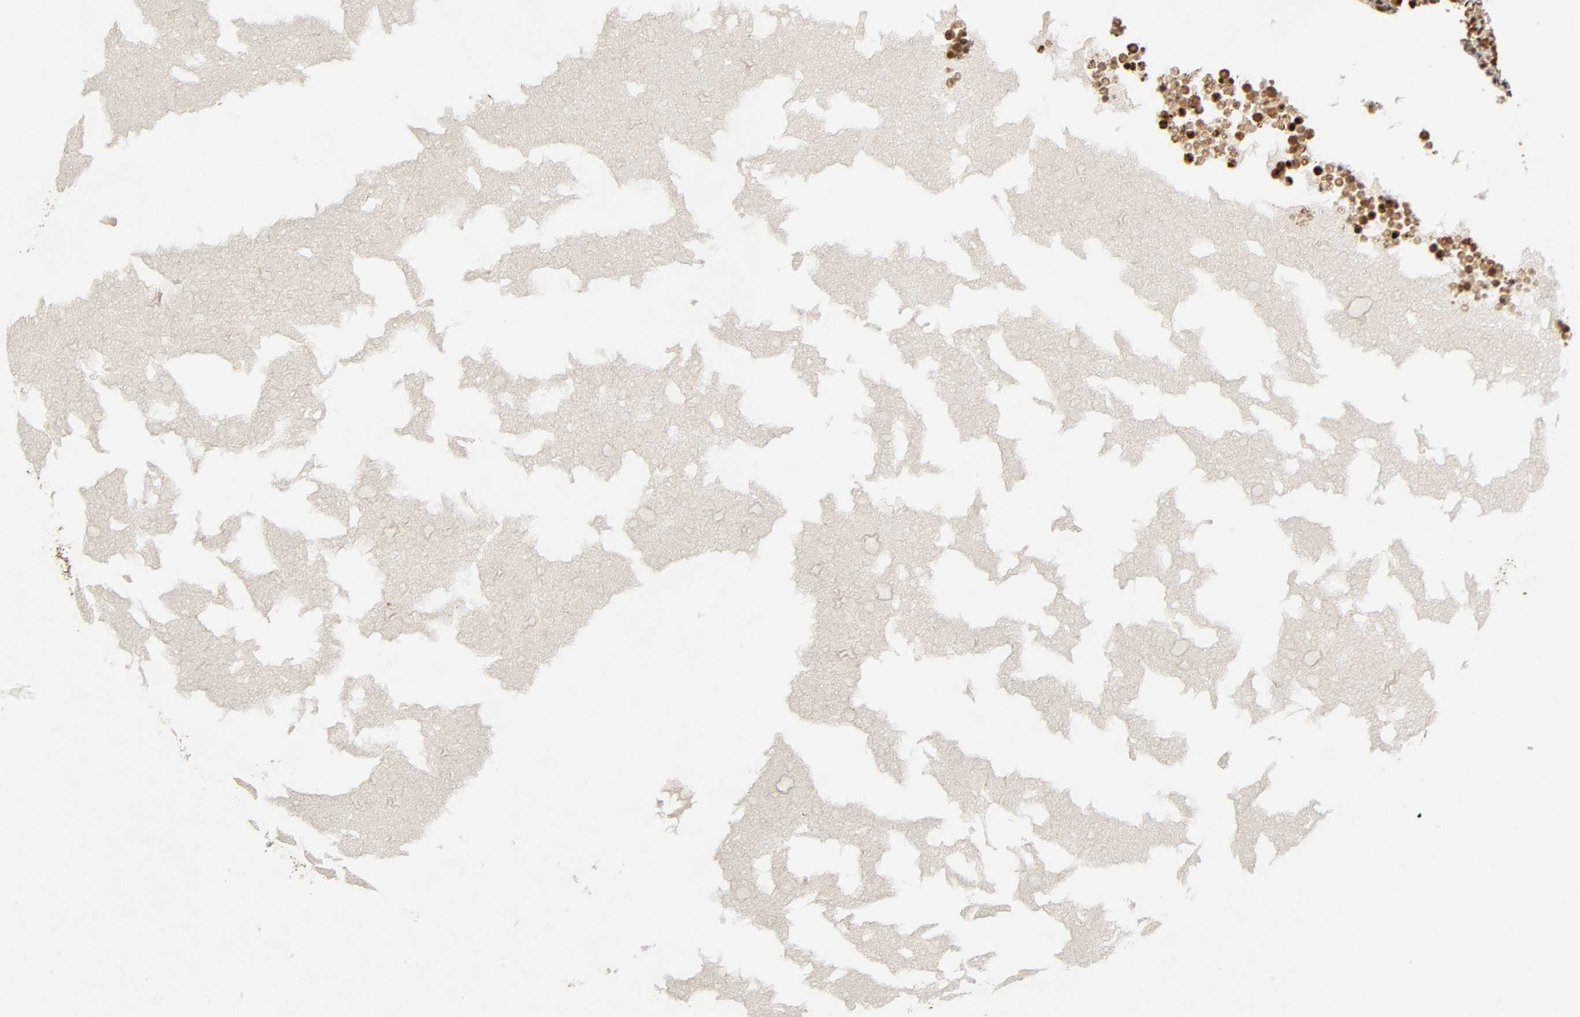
{"staining": {"intensity": "strong", "quantity": ">75%", "location": "nuclear"}, "tissue": "ovary", "cell_type": "Ovarian stroma cells", "image_type": "normal", "snomed": [{"axis": "morphology", "description": "Normal tissue, NOS"}, {"axis": "topography", "description": "Ovary"}], "caption": "High-power microscopy captured an immunohistochemistry (IHC) image of unremarkable ovary, revealing strong nuclear expression in approximately >75% of ovarian stroma cells.", "gene": "RNF122", "patient": {"sex": "female", "age": 35}}